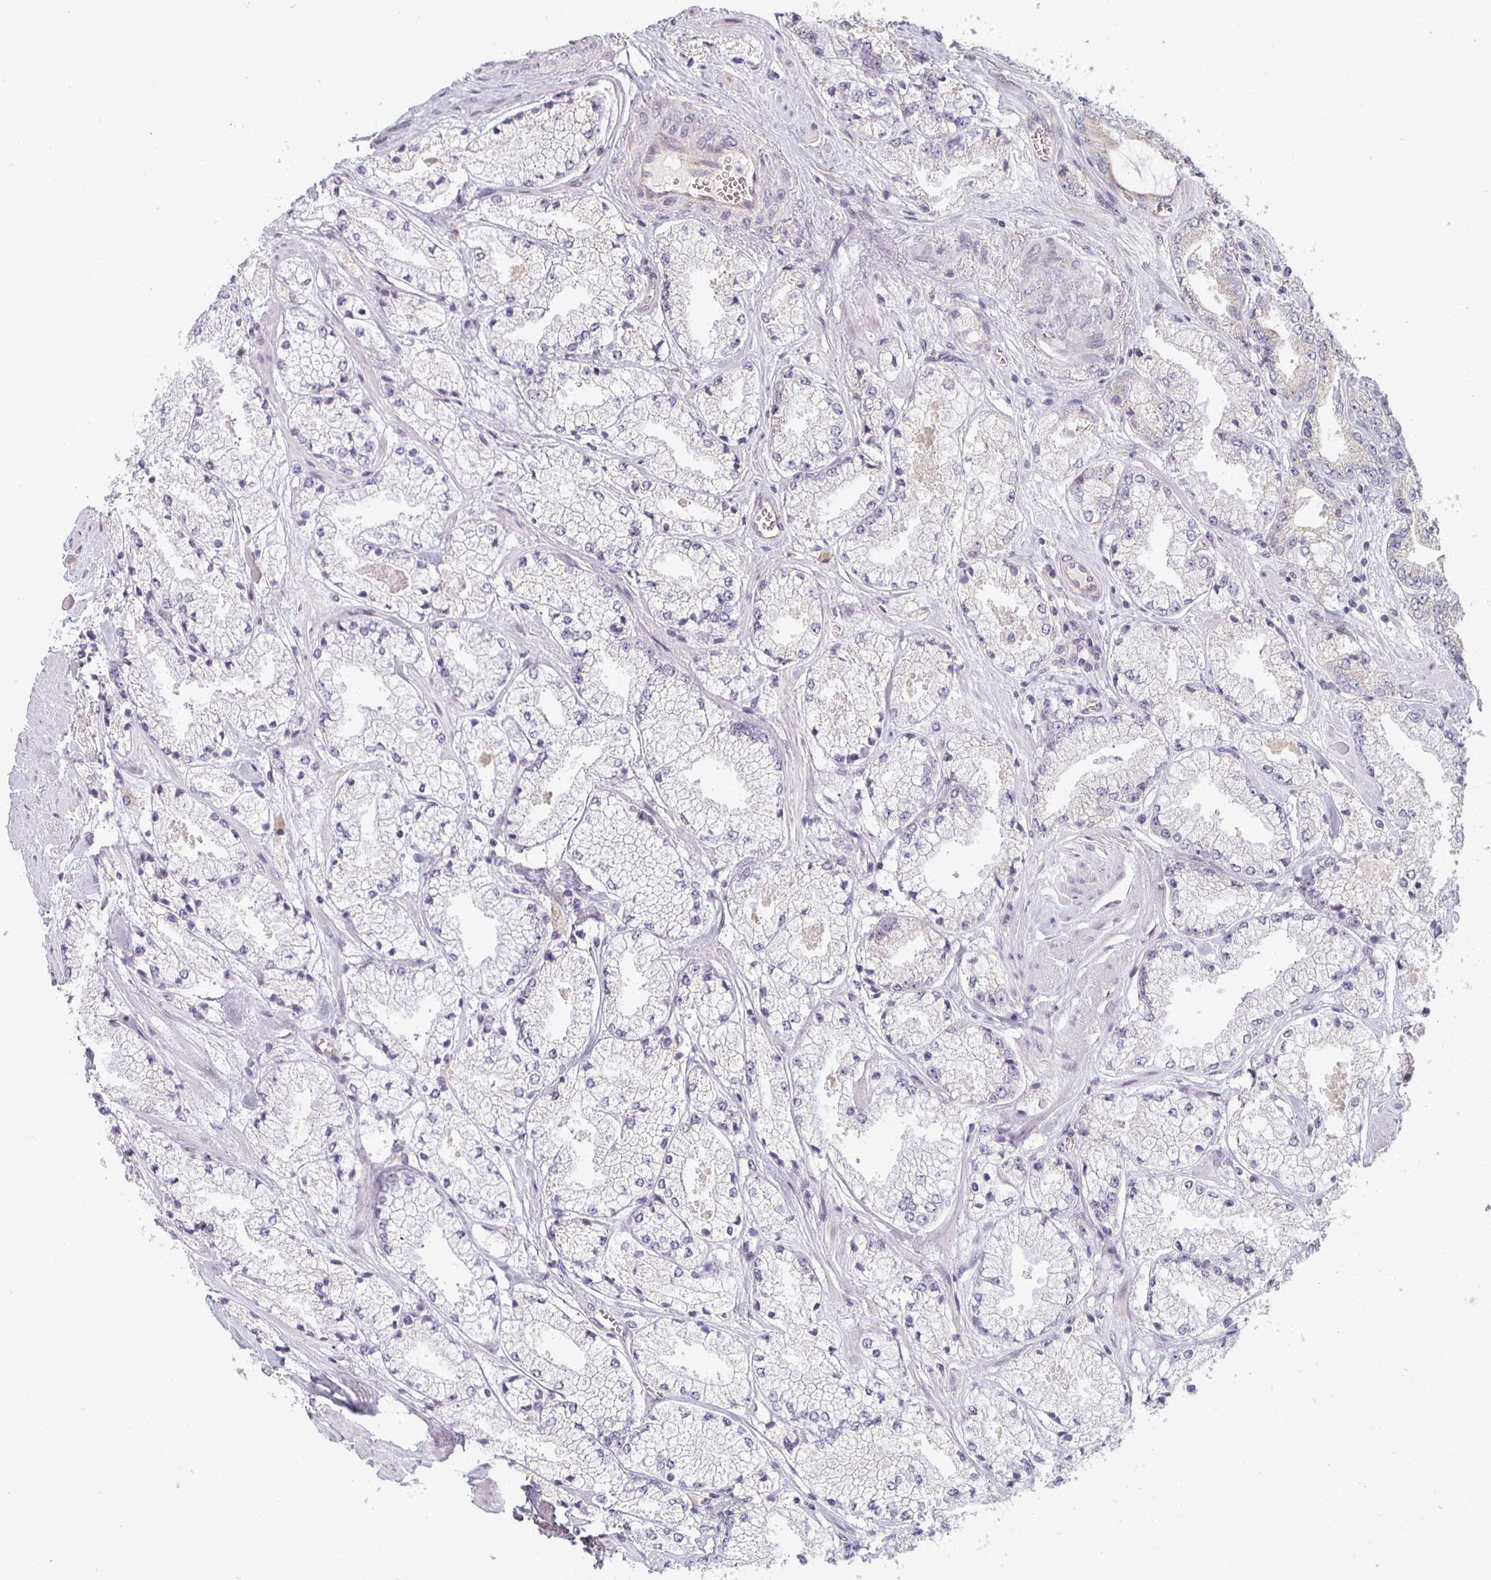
{"staining": {"intensity": "negative", "quantity": "none", "location": "none"}, "tissue": "prostate cancer", "cell_type": "Tumor cells", "image_type": "cancer", "snomed": [{"axis": "morphology", "description": "Adenocarcinoma, High grade"}, {"axis": "topography", "description": "Prostate"}], "caption": "Immunohistochemical staining of human high-grade adenocarcinoma (prostate) exhibits no significant expression in tumor cells.", "gene": "CTHRC1", "patient": {"sex": "male", "age": 63}}